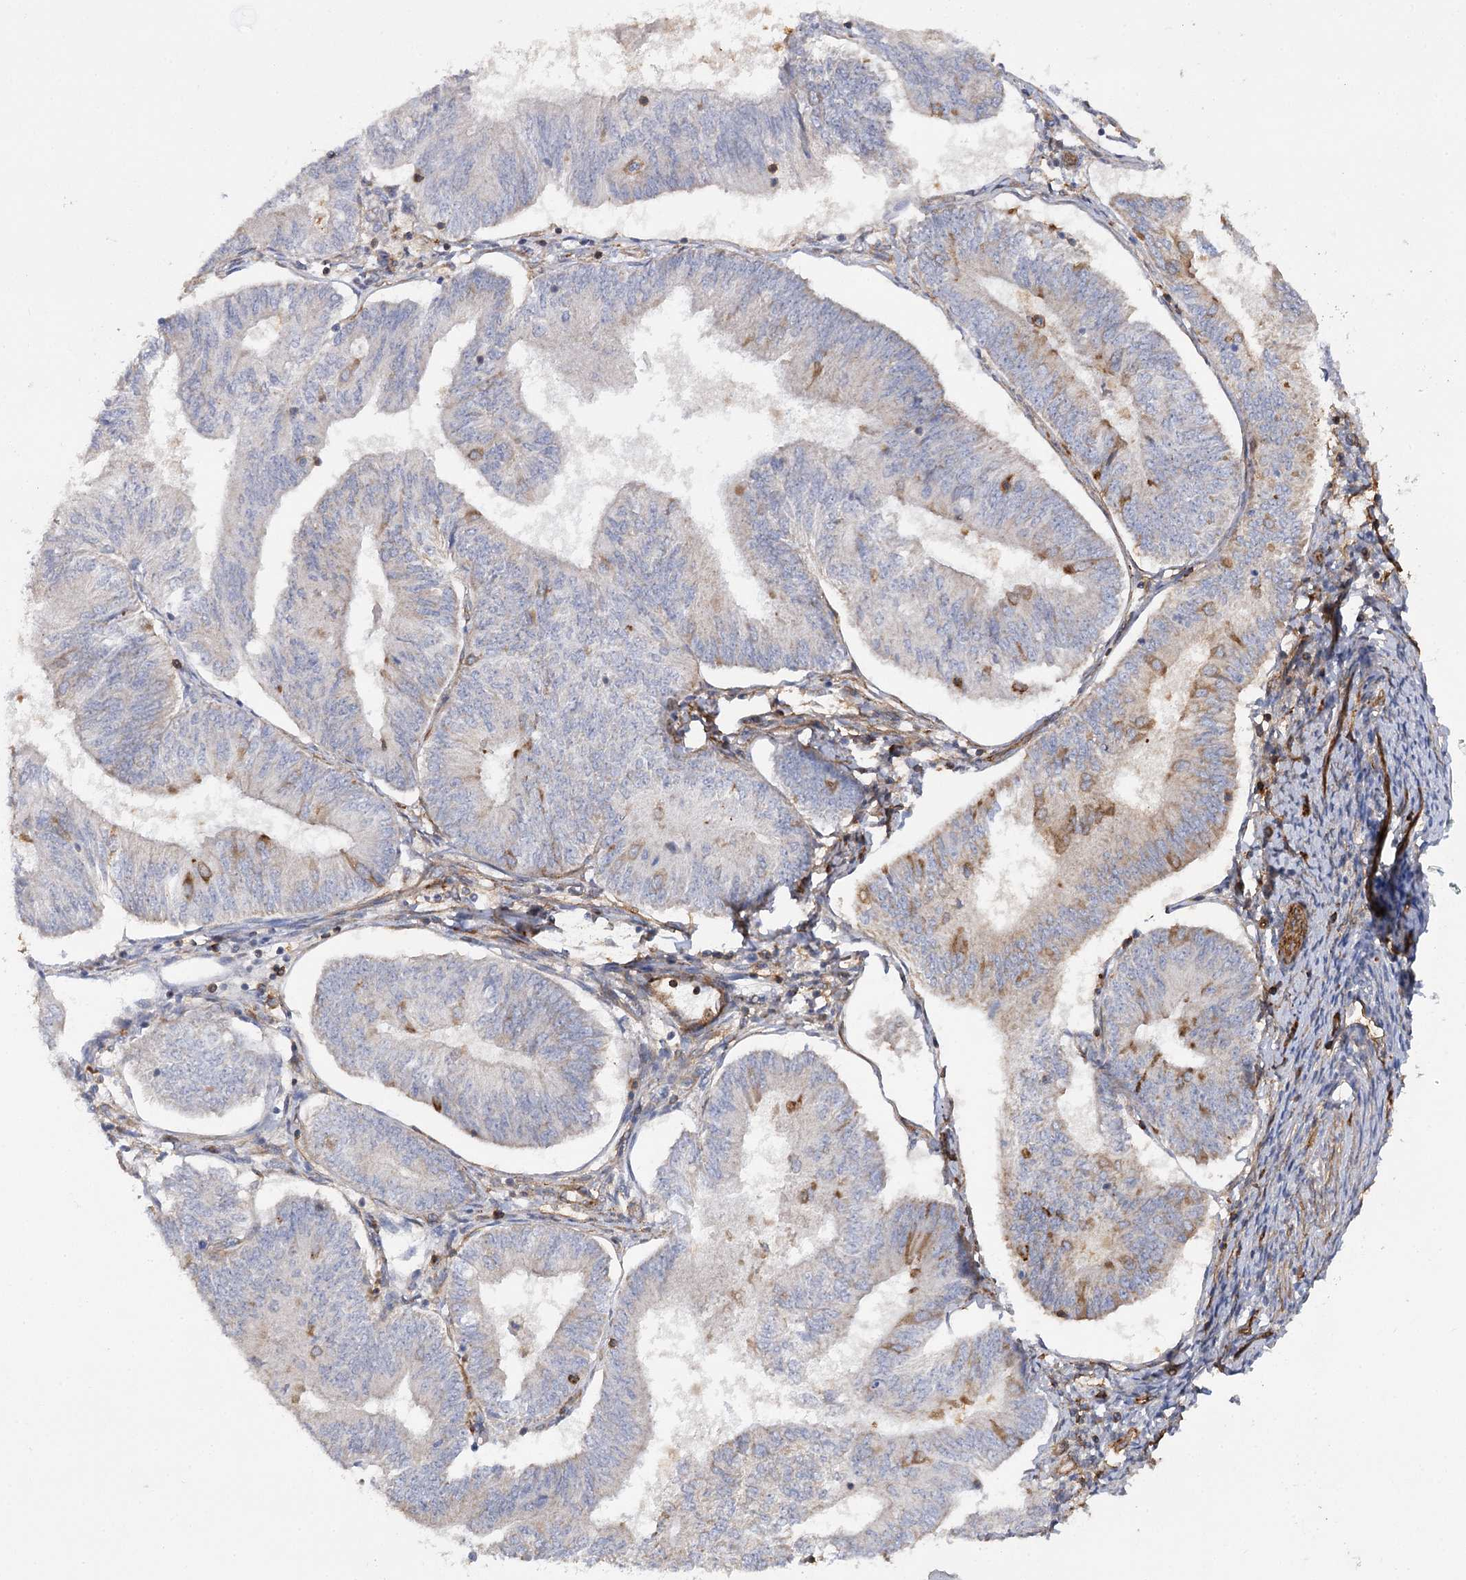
{"staining": {"intensity": "moderate", "quantity": "<25%", "location": "cytoplasmic/membranous"}, "tissue": "endometrial cancer", "cell_type": "Tumor cells", "image_type": "cancer", "snomed": [{"axis": "morphology", "description": "Adenocarcinoma, NOS"}, {"axis": "topography", "description": "Endometrium"}], "caption": "Brown immunohistochemical staining in endometrial cancer shows moderate cytoplasmic/membranous positivity in approximately <25% of tumor cells.", "gene": "SYNPO2", "patient": {"sex": "female", "age": 58}}